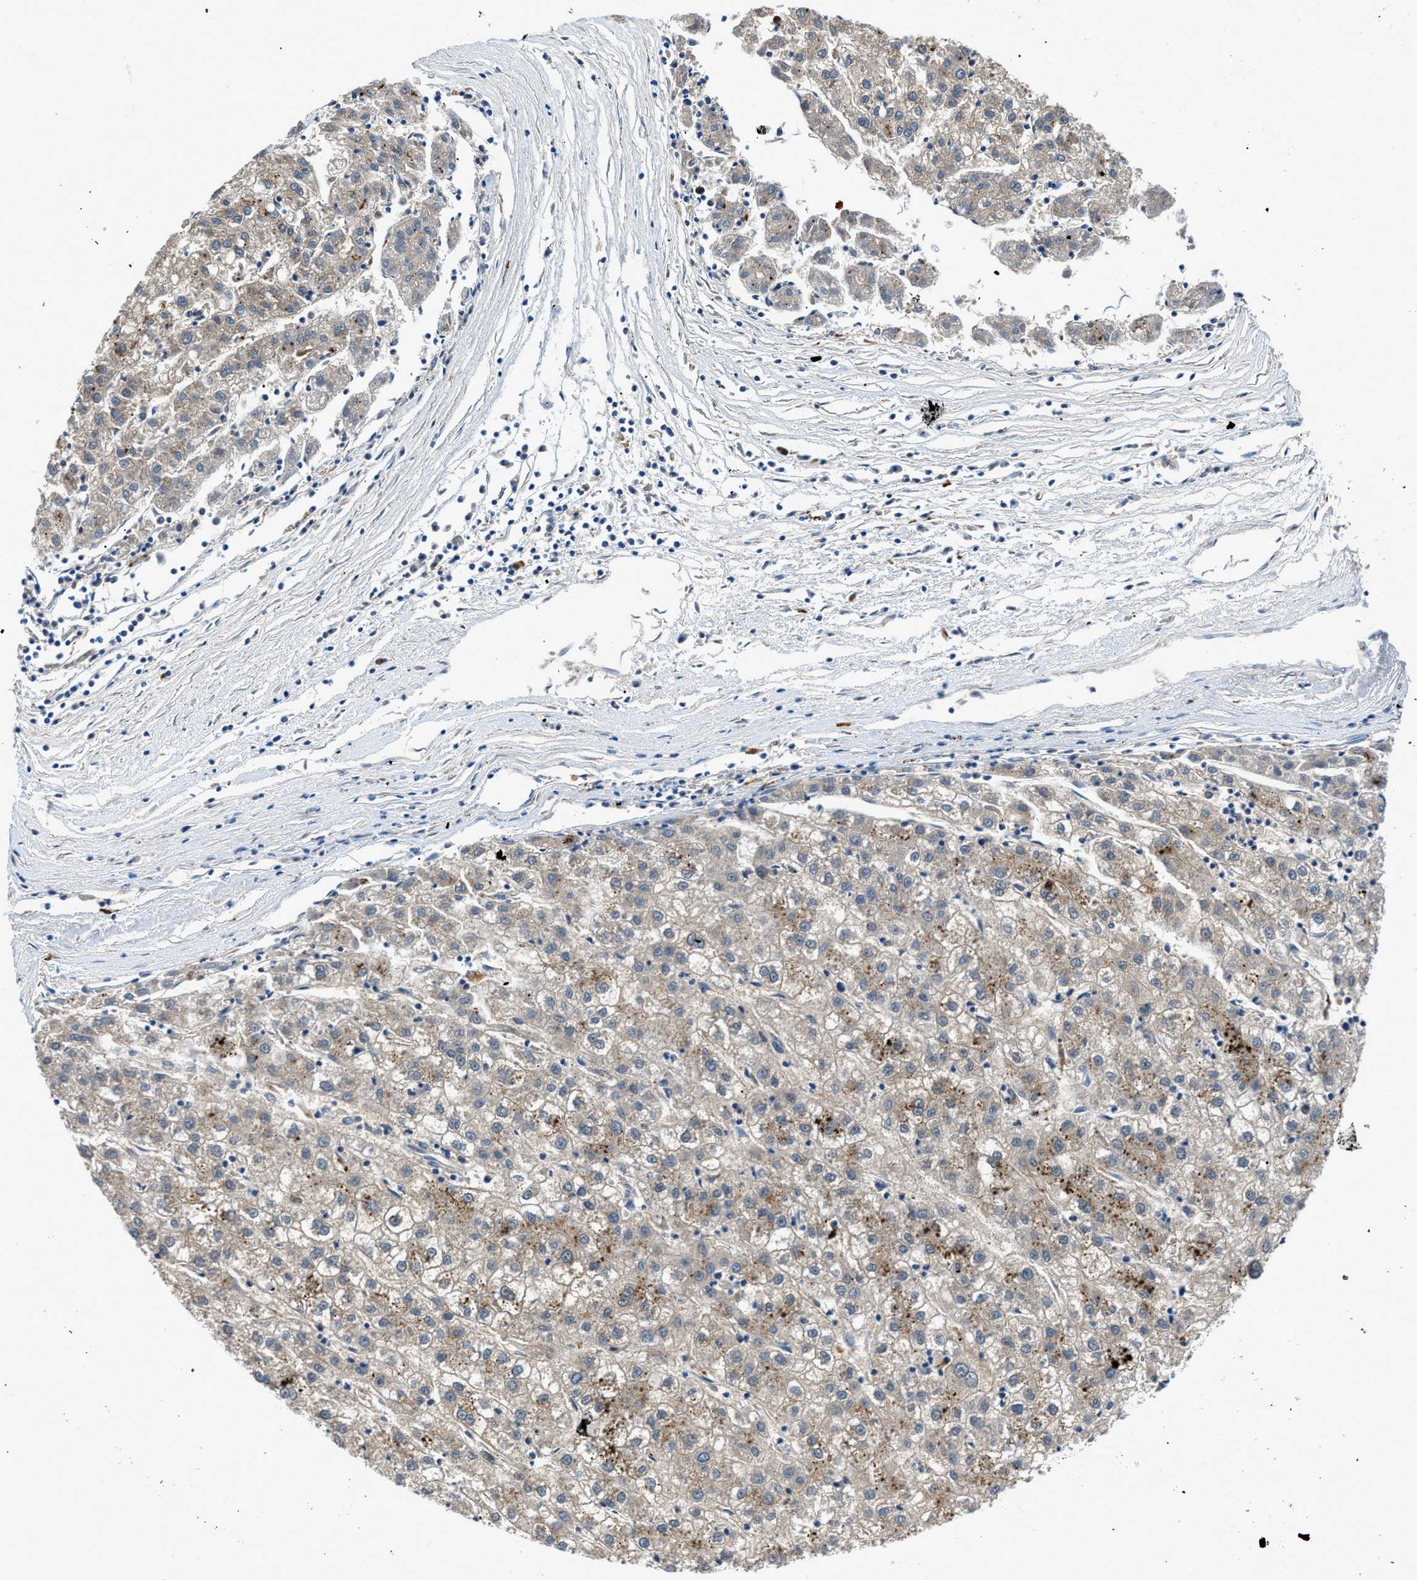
{"staining": {"intensity": "moderate", "quantity": "<25%", "location": "cytoplasmic/membranous"}, "tissue": "liver cancer", "cell_type": "Tumor cells", "image_type": "cancer", "snomed": [{"axis": "morphology", "description": "Carcinoma, Hepatocellular, NOS"}, {"axis": "topography", "description": "Liver"}], "caption": "Immunohistochemistry photomicrograph of neoplastic tissue: human liver cancer (hepatocellular carcinoma) stained using immunohistochemistry (IHC) reveals low levels of moderate protein expression localized specifically in the cytoplasmic/membranous of tumor cells, appearing as a cytoplasmic/membranous brown color.", "gene": "ADGRE3", "patient": {"sex": "male", "age": 72}}